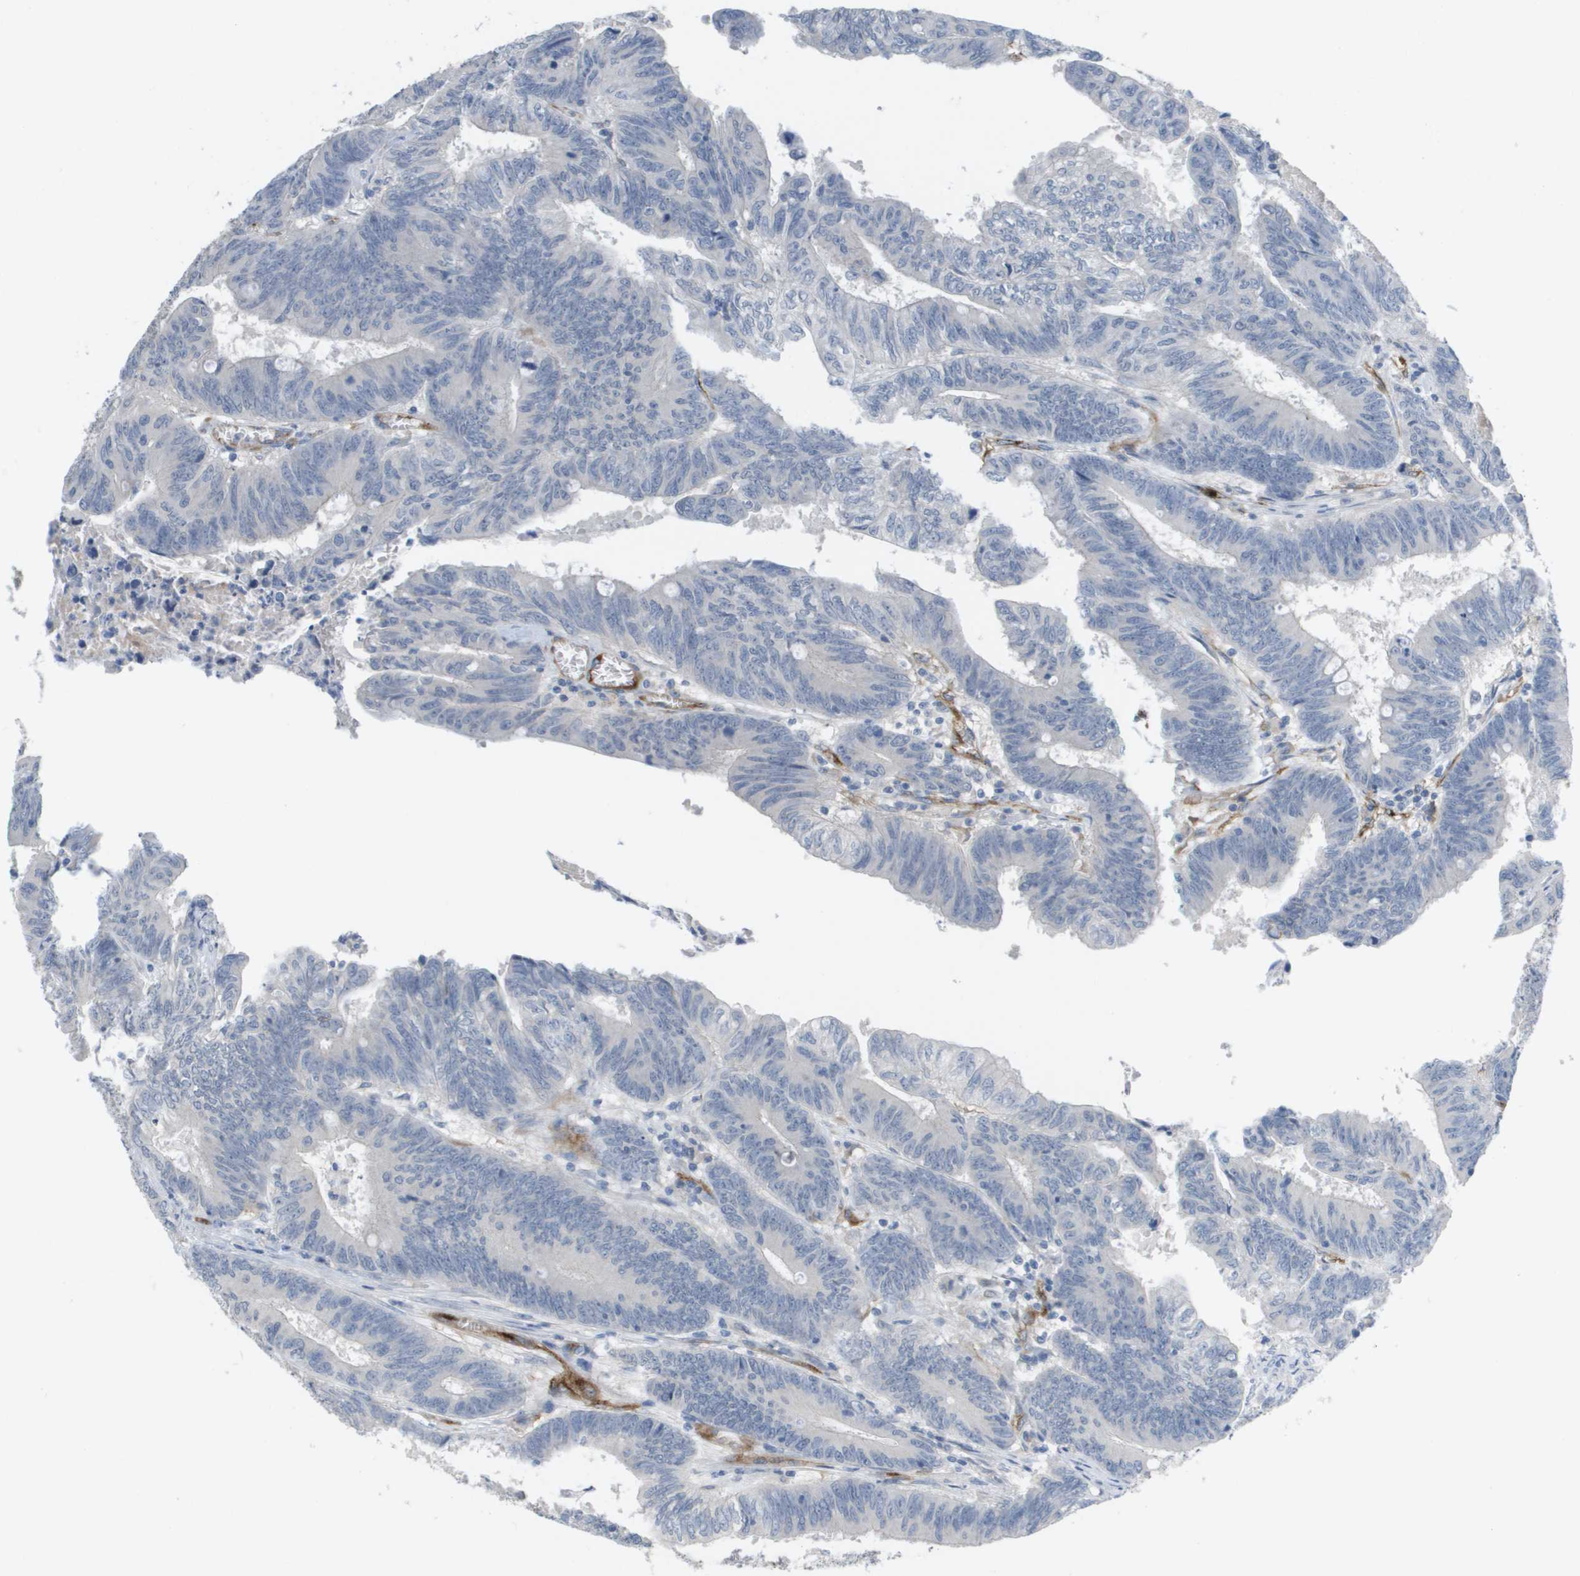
{"staining": {"intensity": "negative", "quantity": "none", "location": "none"}, "tissue": "colorectal cancer", "cell_type": "Tumor cells", "image_type": "cancer", "snomed": [{"axis": "morphology", "description": "Adenocarcinoma, NOS"}, {"axis": "topography", "description": "Colon"}], "caption": "Photomicrograph shows no significant protein staining in tumor cells of adenocarcinoma (colorectal).", "gene": "ANGPT2", "patient": {"sex": "male", "age": 45}}